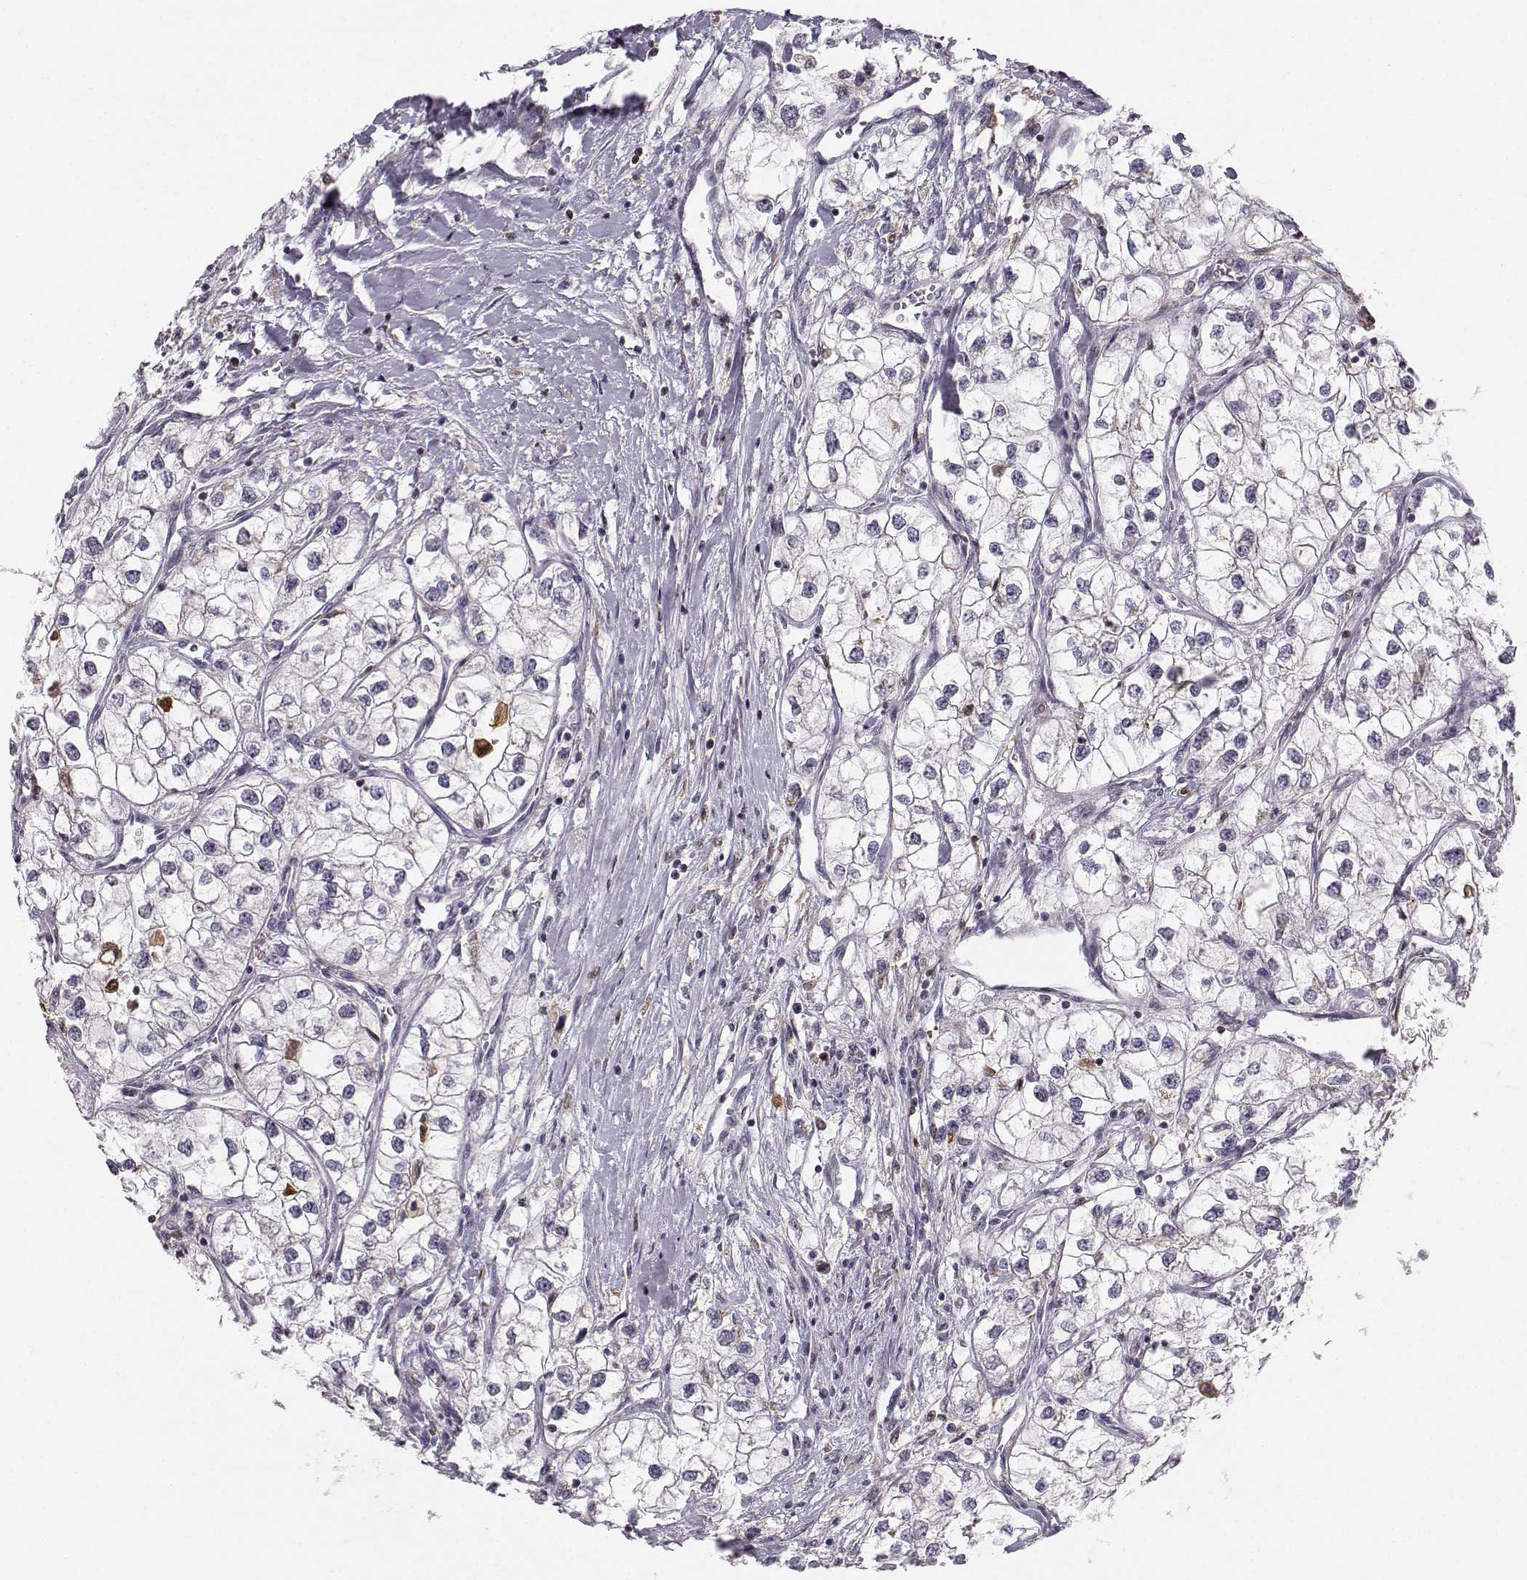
{"staining": {"intensity": "negative", "quantity": "none", "location": "none"}, "tissue": "renal cancer", "cell_type": "Tumor cells", "image_type": "cancer", "snomed": [{"axis": "morphology", "description": "Adenocarcinoma, NOS"}, {"axis": "topography", "description": "Kidney"}], "caption": "Immunohistochemical staining of human renal adenocarcinoma shows no significant expression in tumor cells.", "gene": "HTR7", "patient": {"sex": "male", "age": 59}}